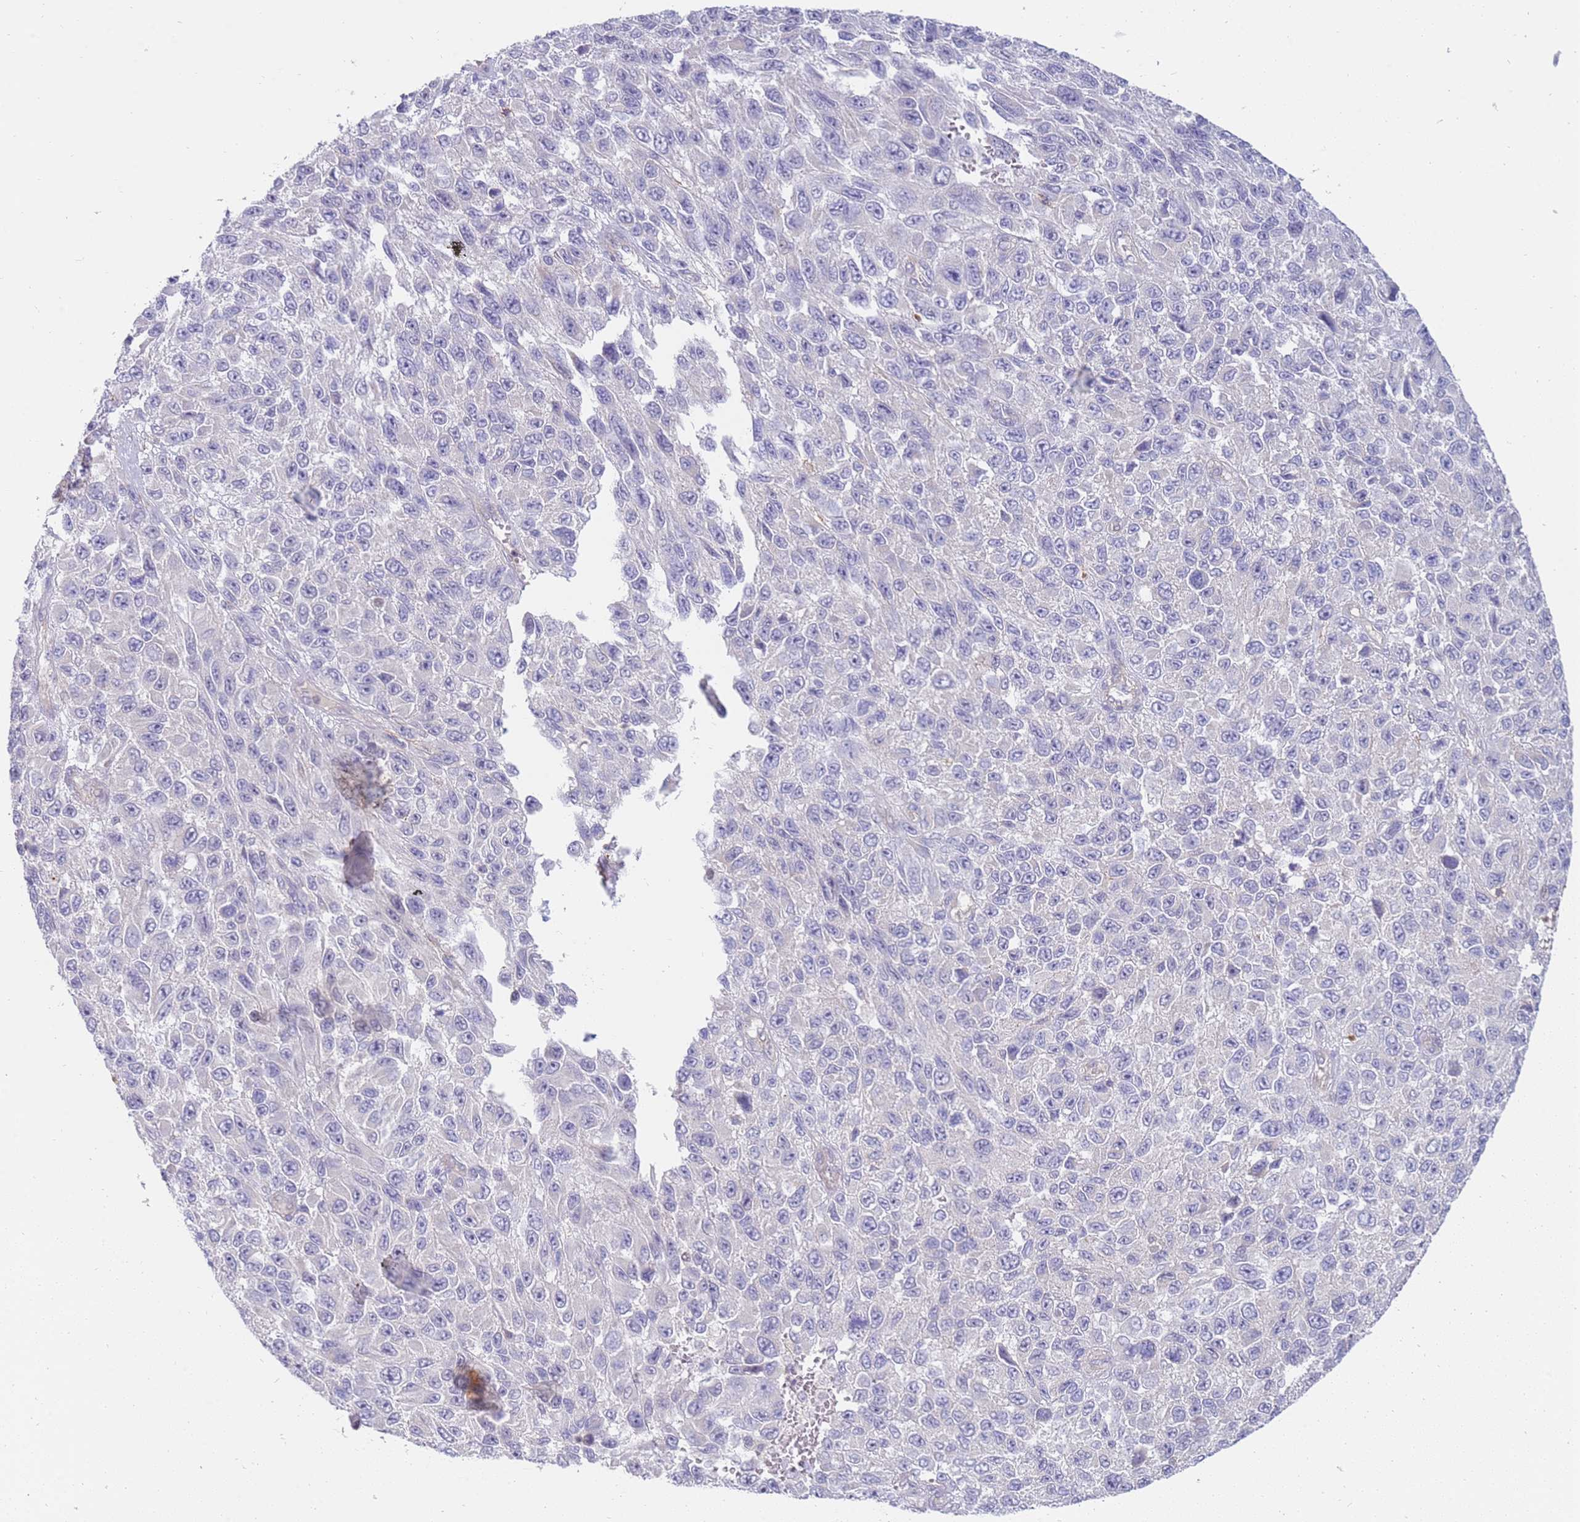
{"staining": {"intensity": "negative", "quantity": "none", "location": "none"}, "tissue": "melanoma", "cell_type": "Tumor cells", "image_type": "cancer", "snomed": [{"axis": "morphology", "description": "Normal tissue, NOS"}, {"axis": "morphology", "description": "Malignant melanoma, NOS"}, {"axis": "topography", "description": "Skin"}], "caption": "IHC photomicrograph of human malignant melanoma stained for a protein (brown), which reveals no expression in tumor cells. (IHC, brightfield microscopy, high magnification).", "gene": "STK25", "patient": {"sex": "female", "age": 96}}